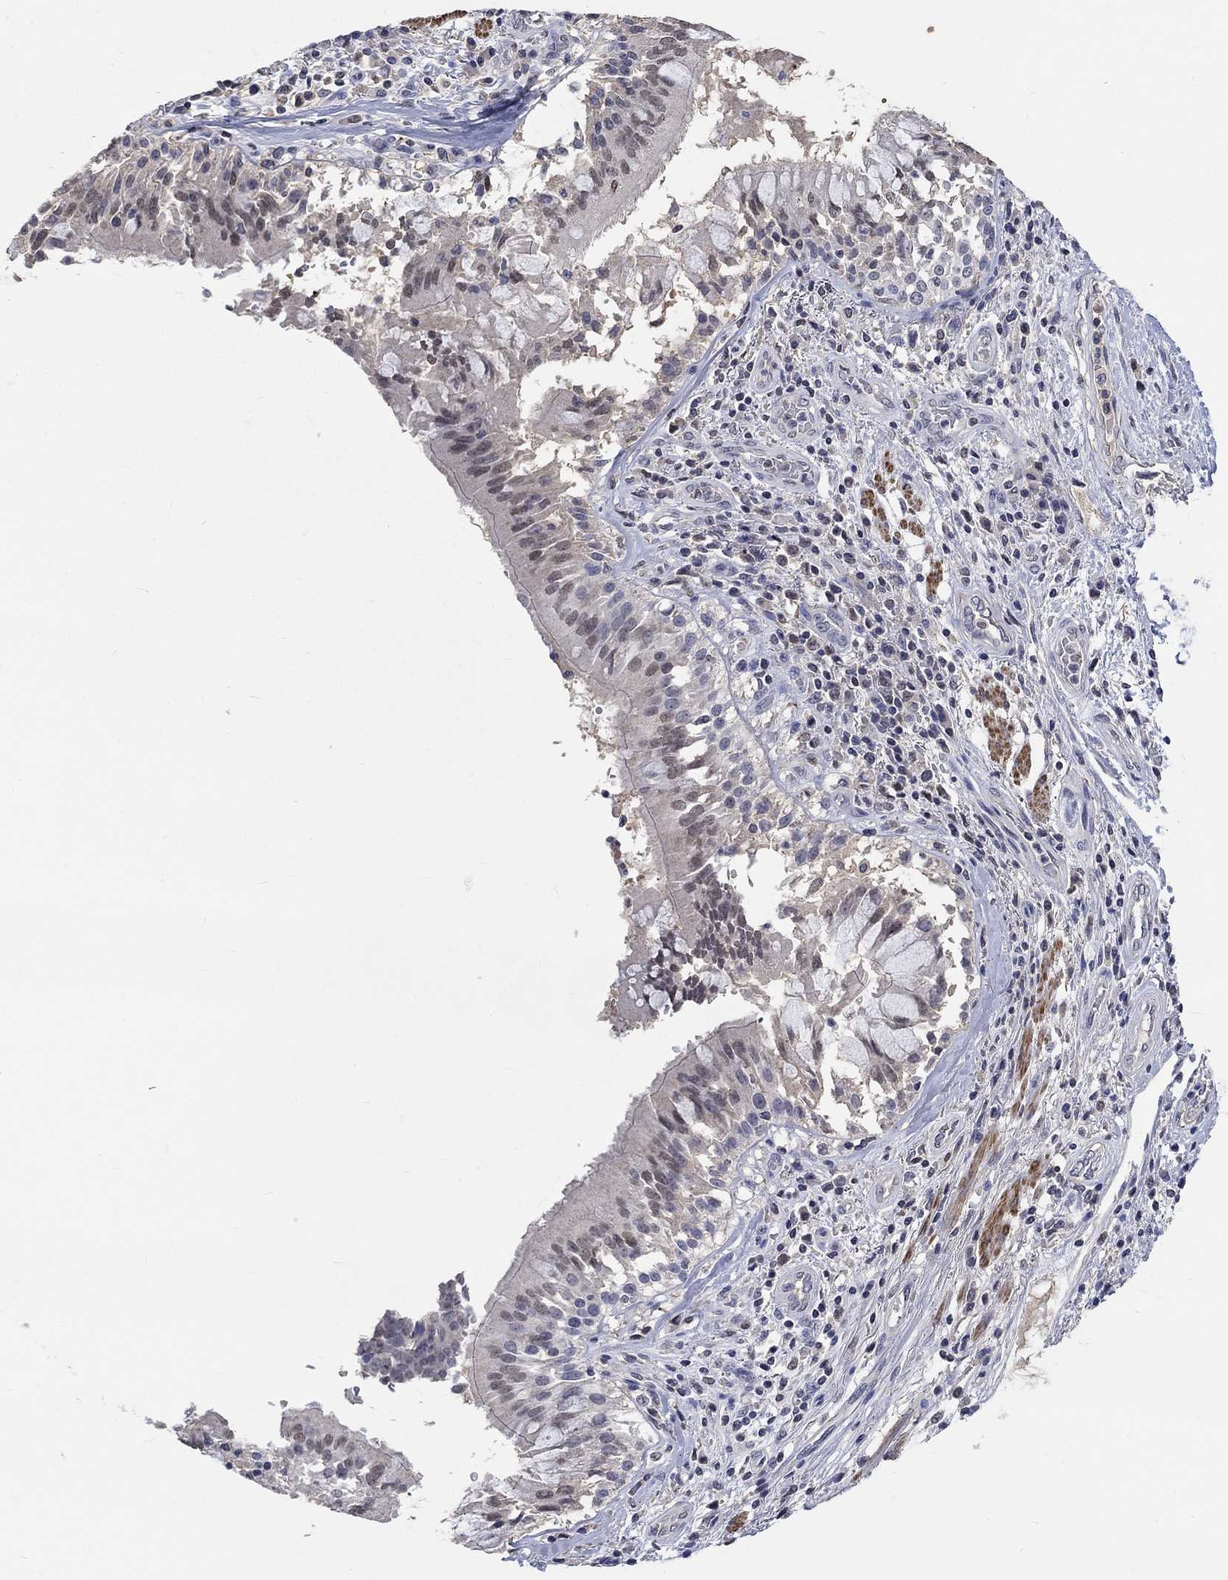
{"staining": {"intensity": "negative", "quantity": "none", "location": "none"}, "tissue": "lung cancer", "cell_type": "Tumor cells", "image_type": "cancer", "snomed": [{"axis": "morphology", "description": "Normal tissue, NOS"}, {"axis": "morphology", "description": "Squamous cell carcinoma, NOS"}, {"axis": "topography", "description": "Bronchus"}, {"axis": "topography", "description": "Lung"}], "caption": "An image of human lung squamous cell carcinoma is negative for staining in tumor cells. The staining was performed using DAB (3,3'-diaminobenzidine) to visualize the protein expression in brown, while the nuclei were stained in blue with hematoxylin (Magnification: 20x).", "gene": "ZBTB18", "patient": {"sex": "male", "age": 64}}